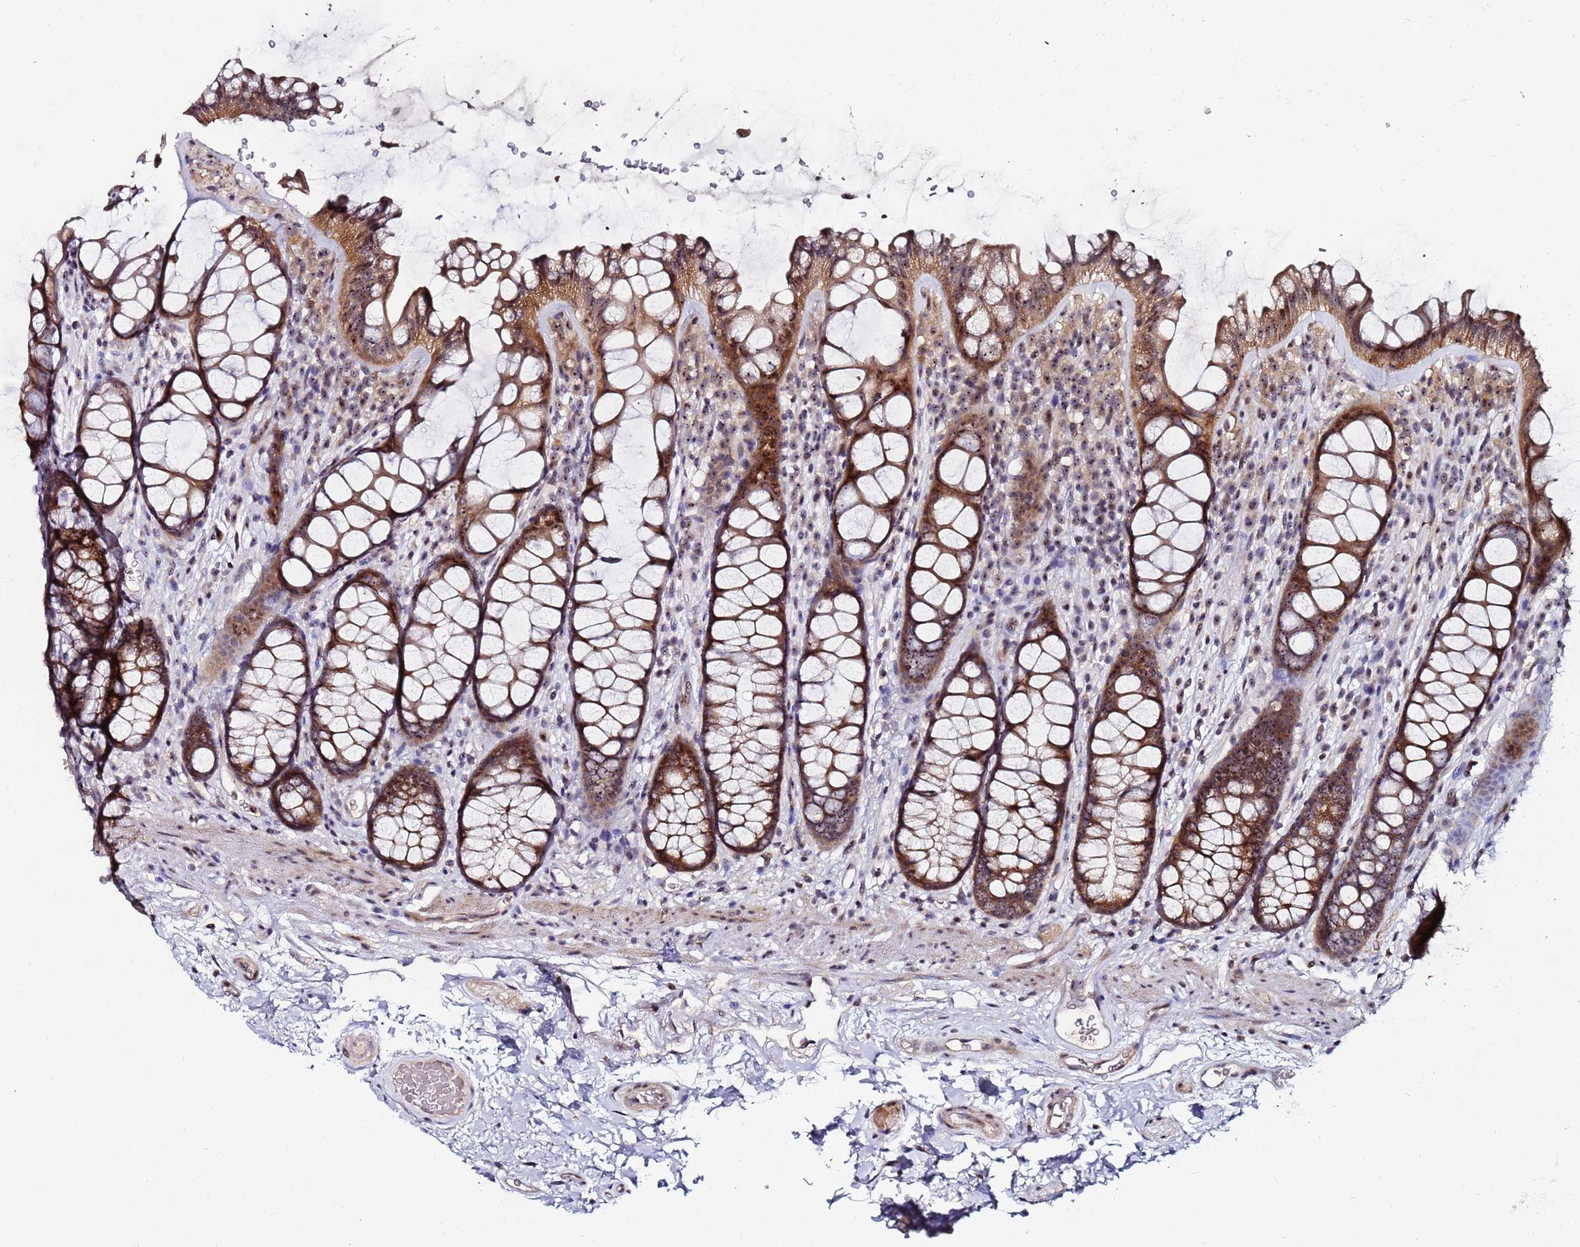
{"staining": {"intensity": "weak", "quantity": ">75%", "location": "cytoplasmic/membranous"}, "tissue": "colon", "cell_type": "Endothelial cells", "image_type": "normal", "snomed": [{"axis": "morphology", "description": "Normal tissue, NOS"}, {"axis": "topography", "description": "Colon"}], "caption": "DAB immunohistochemical staining of normal colon reveals weak cytoplasmic/membranous protein staining in approximately >75% of endothelial cells. (DAB (3,3'-diaminobenzidine) IHC, brown staining for protein, blue staining for nuclei).", "gene": "KRI1", "patient": {"sex": "female", "age": 82}}